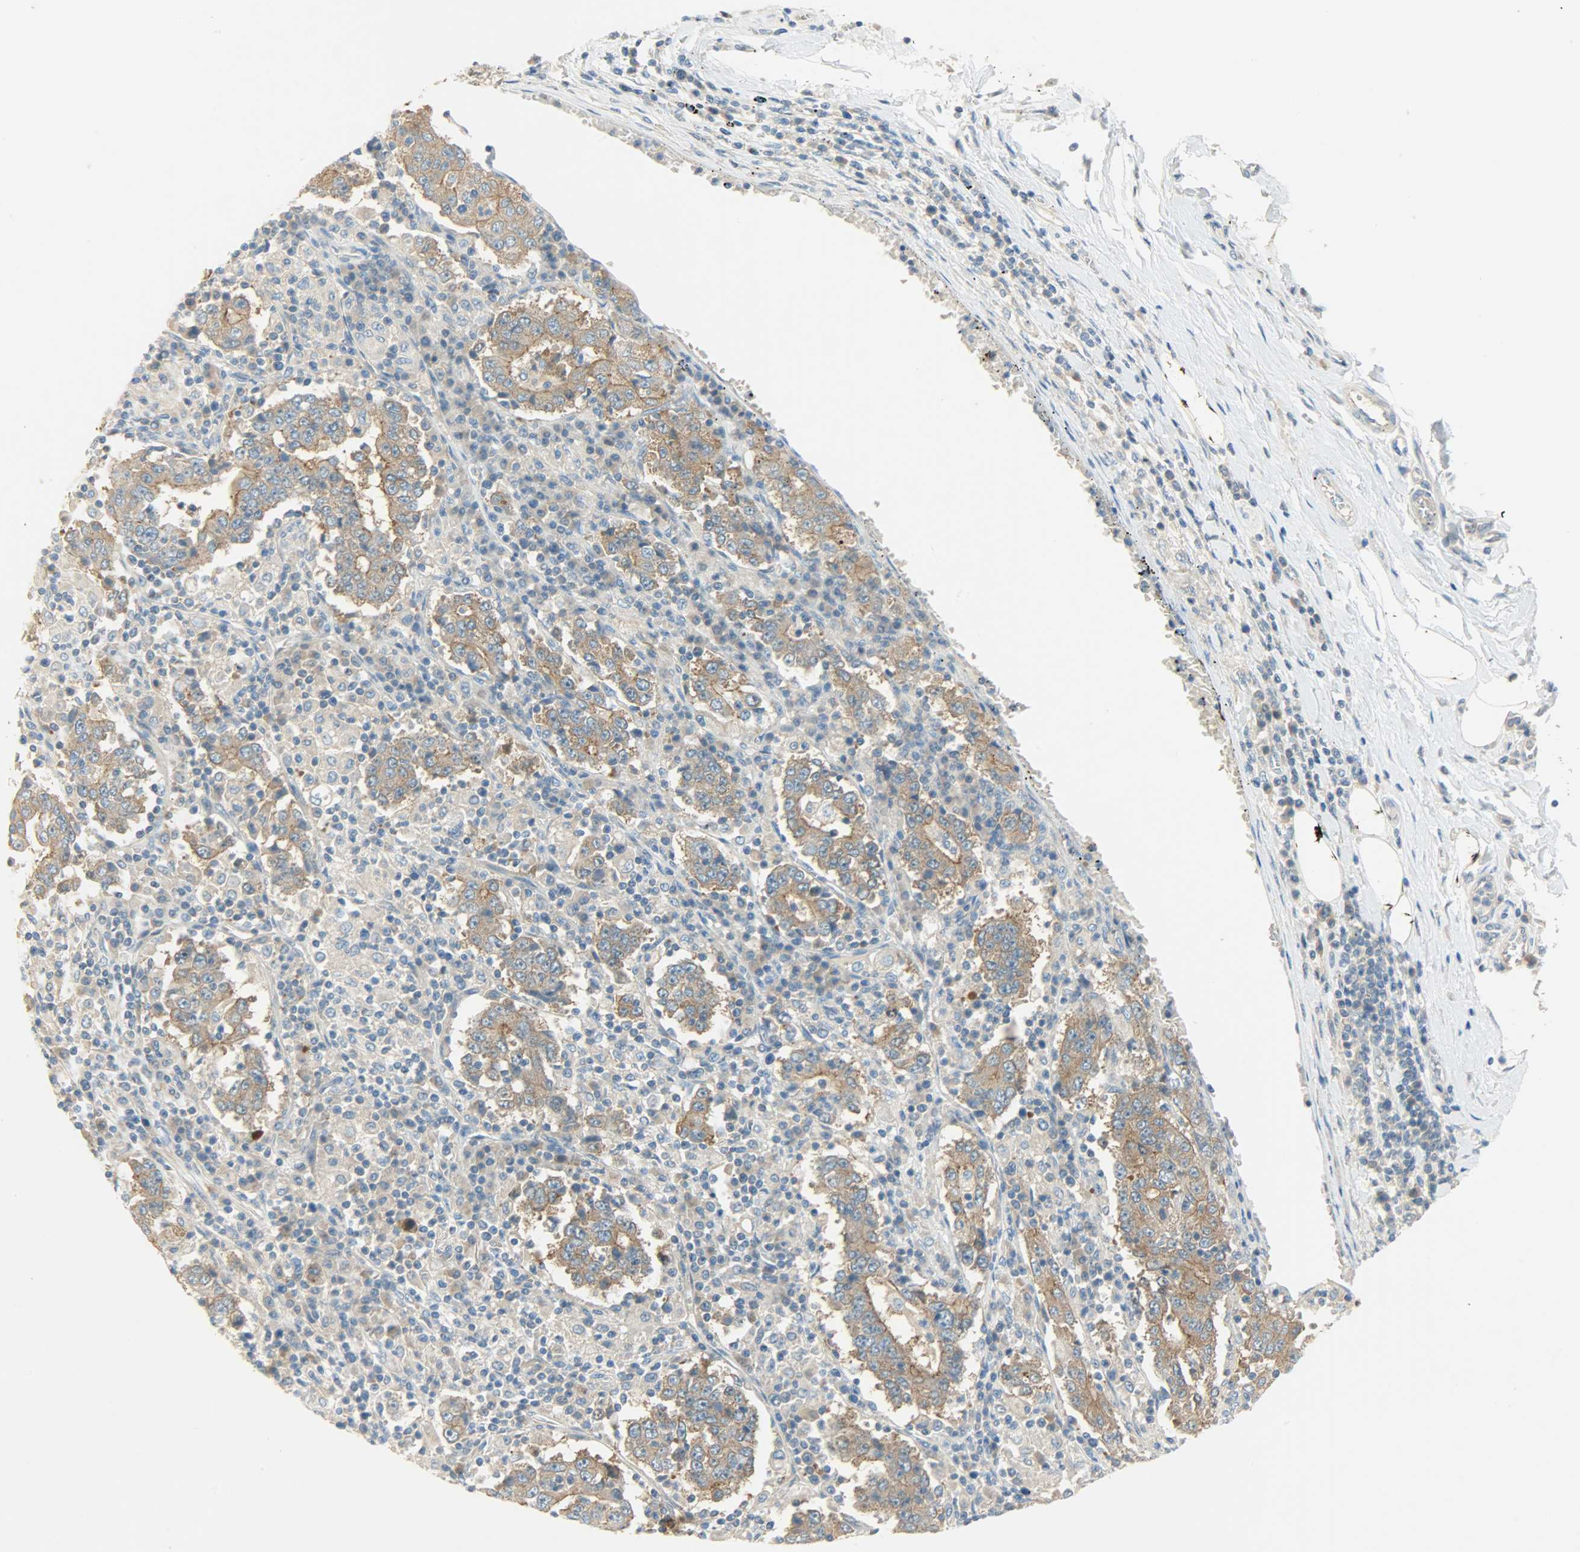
{"staining": {"intensity": "moderate", "quantity": ">75%", "location": "cytoplasmic/membranous"}, "tissue": "stomach cancer", "cell_type": "Tumor cells", "image_type": "cancer", "snomed": [{"axis": "morphology", "description": "Normal tissue, NOS"}, {"axis": "morphology", "description": "Adenocarcinoma, NOS"}, {"axis": "topography", "description": "Stomach, upper"}, {"axis": "topography", "description": "Stomach"}], "caption": "A brown stain shows moderate cytoplasmic/membranous staining of a protein in human adenocarcinoma (stomach) tumor cells.", "gene": "DSG2", "patient": {"sex": "male", "age": 59}}